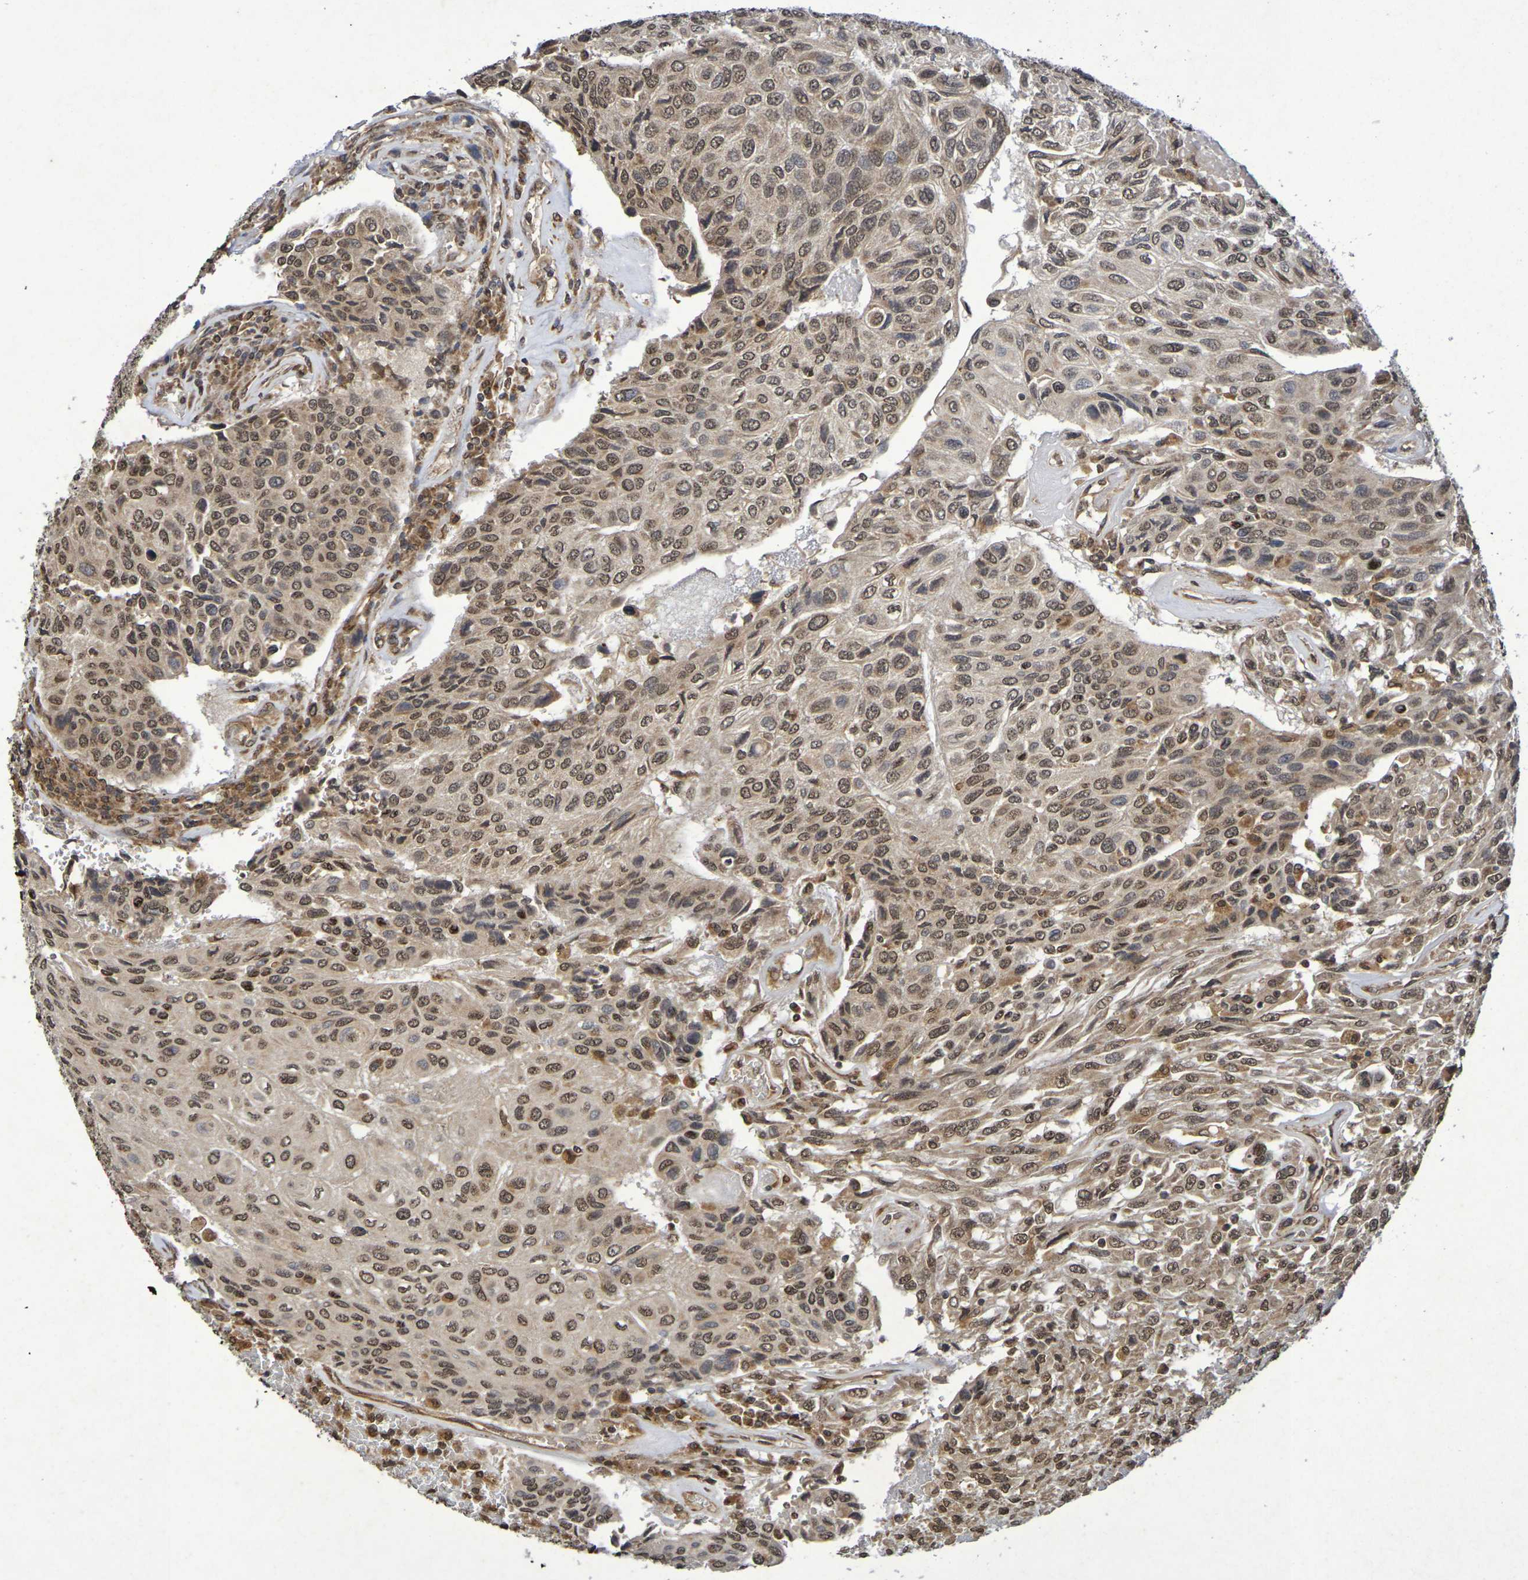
{"staining": {"intensity": "moderate", "quantity": ">75%", "location": "cytoplasmic/membranous,nuclear"}, "tissue": "urothelial cancer", "cell_type": "Tumor cells", "image_type": "cancer", "snomed": [{"axis": "morphology", "description": "Urothelial carcinoma, High grade"}, {"axis": "topography", "description": "Urinary bladder"}], "caption": "Protein expression analysis of high-grade urothelial carcinoma shows moderate cytoplasmic/membranous and nuclear staining in approximately >75% of tumor cells.", "gene": "GUCY1A2", "patient": {"sex": "male", "age": 66}}